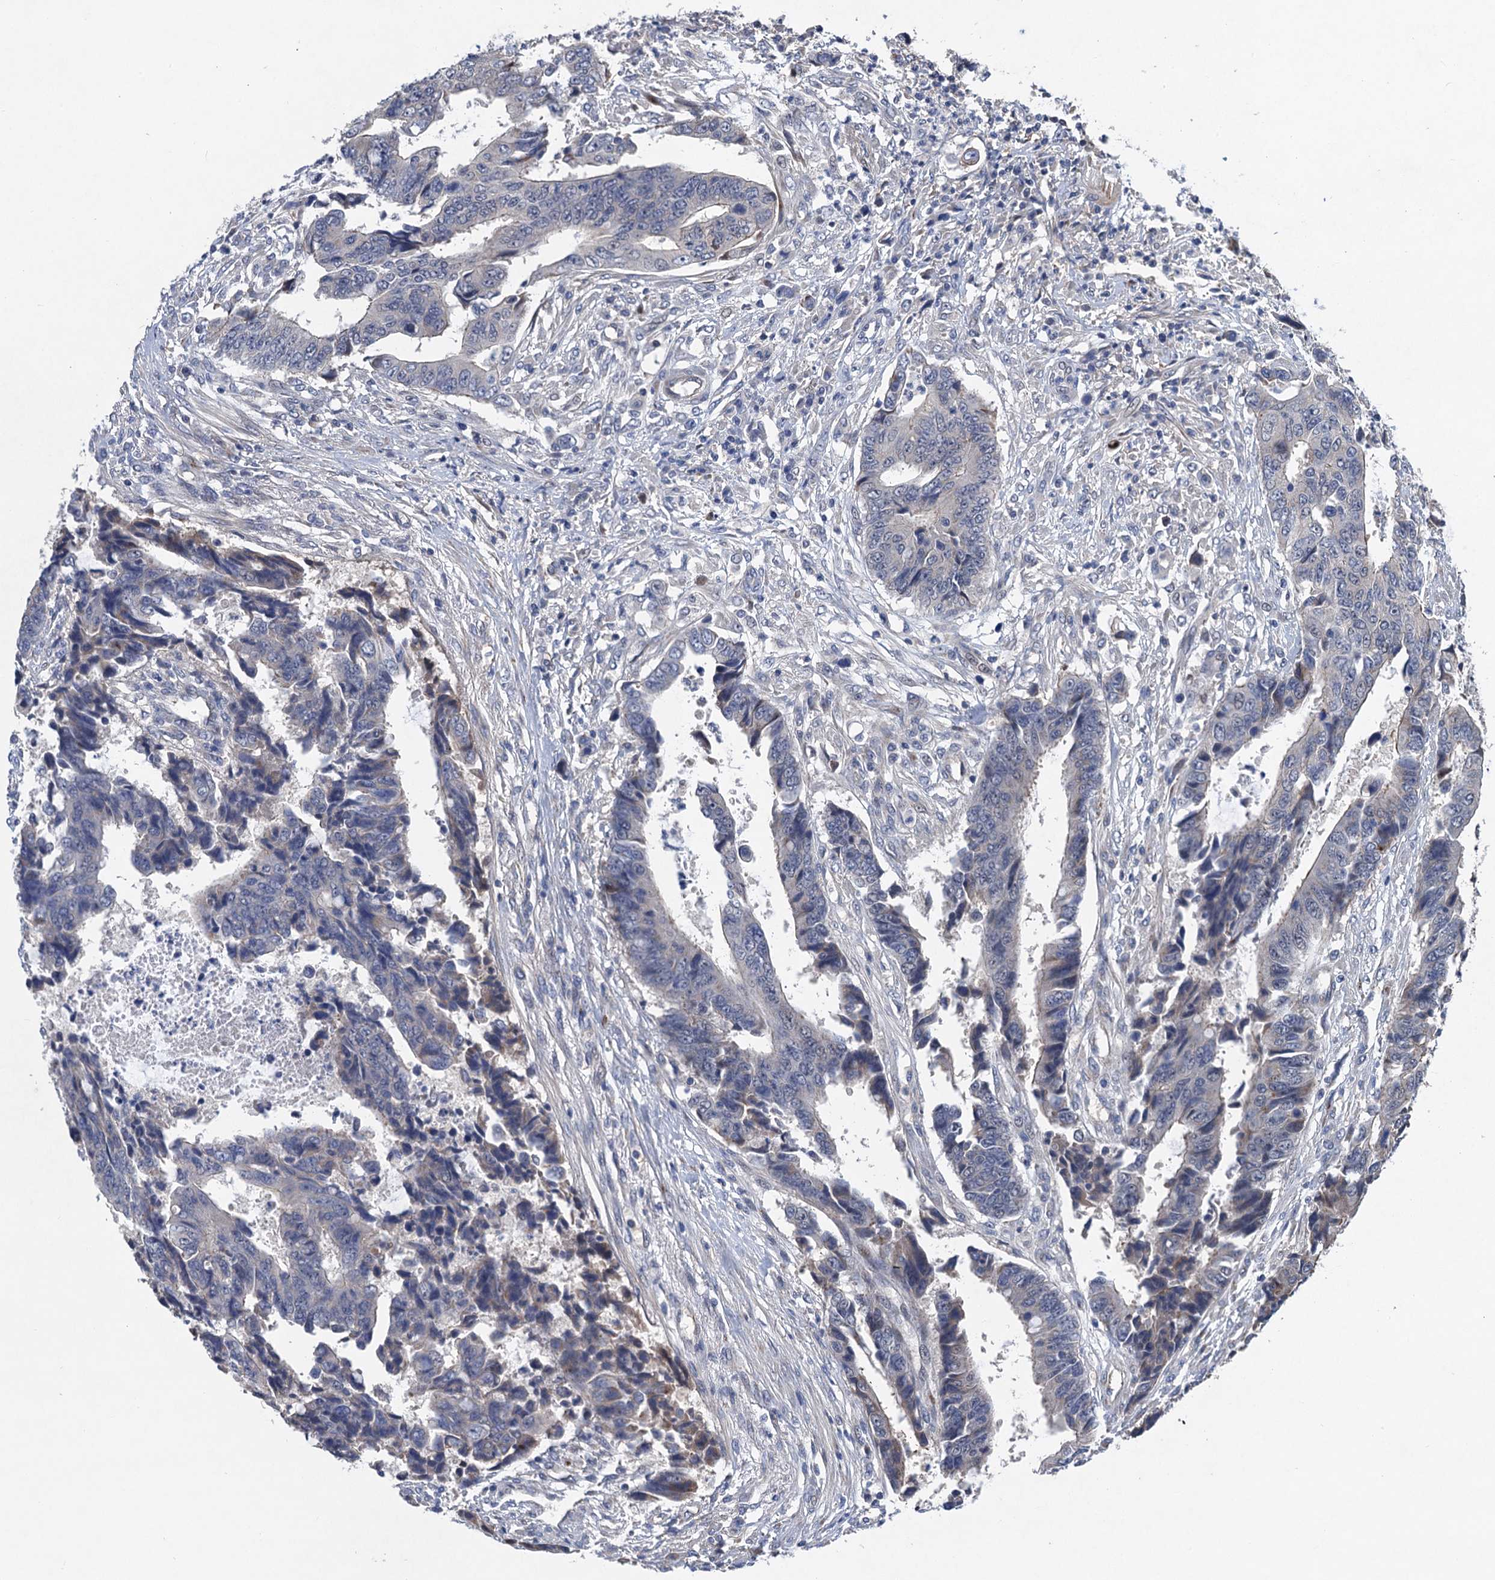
{"staining": {"intensity": "negative", "quantity": "none", "location": "none"}, "tissue": "colorectal cancer", "cell_type": "Tumor cells", "image_type": "cancer", "snomed": [{"axis": "morphology", "description": "Adenocarcinoma, NOS"}, {"axis": "topography", "description": "Rectum"}], "caption": "The image shows no significant staining in tumor cells of adenocarcinoma (colorectal).", "gene": "TRAF7", "patient": {"sex": "male", "age": 84}}